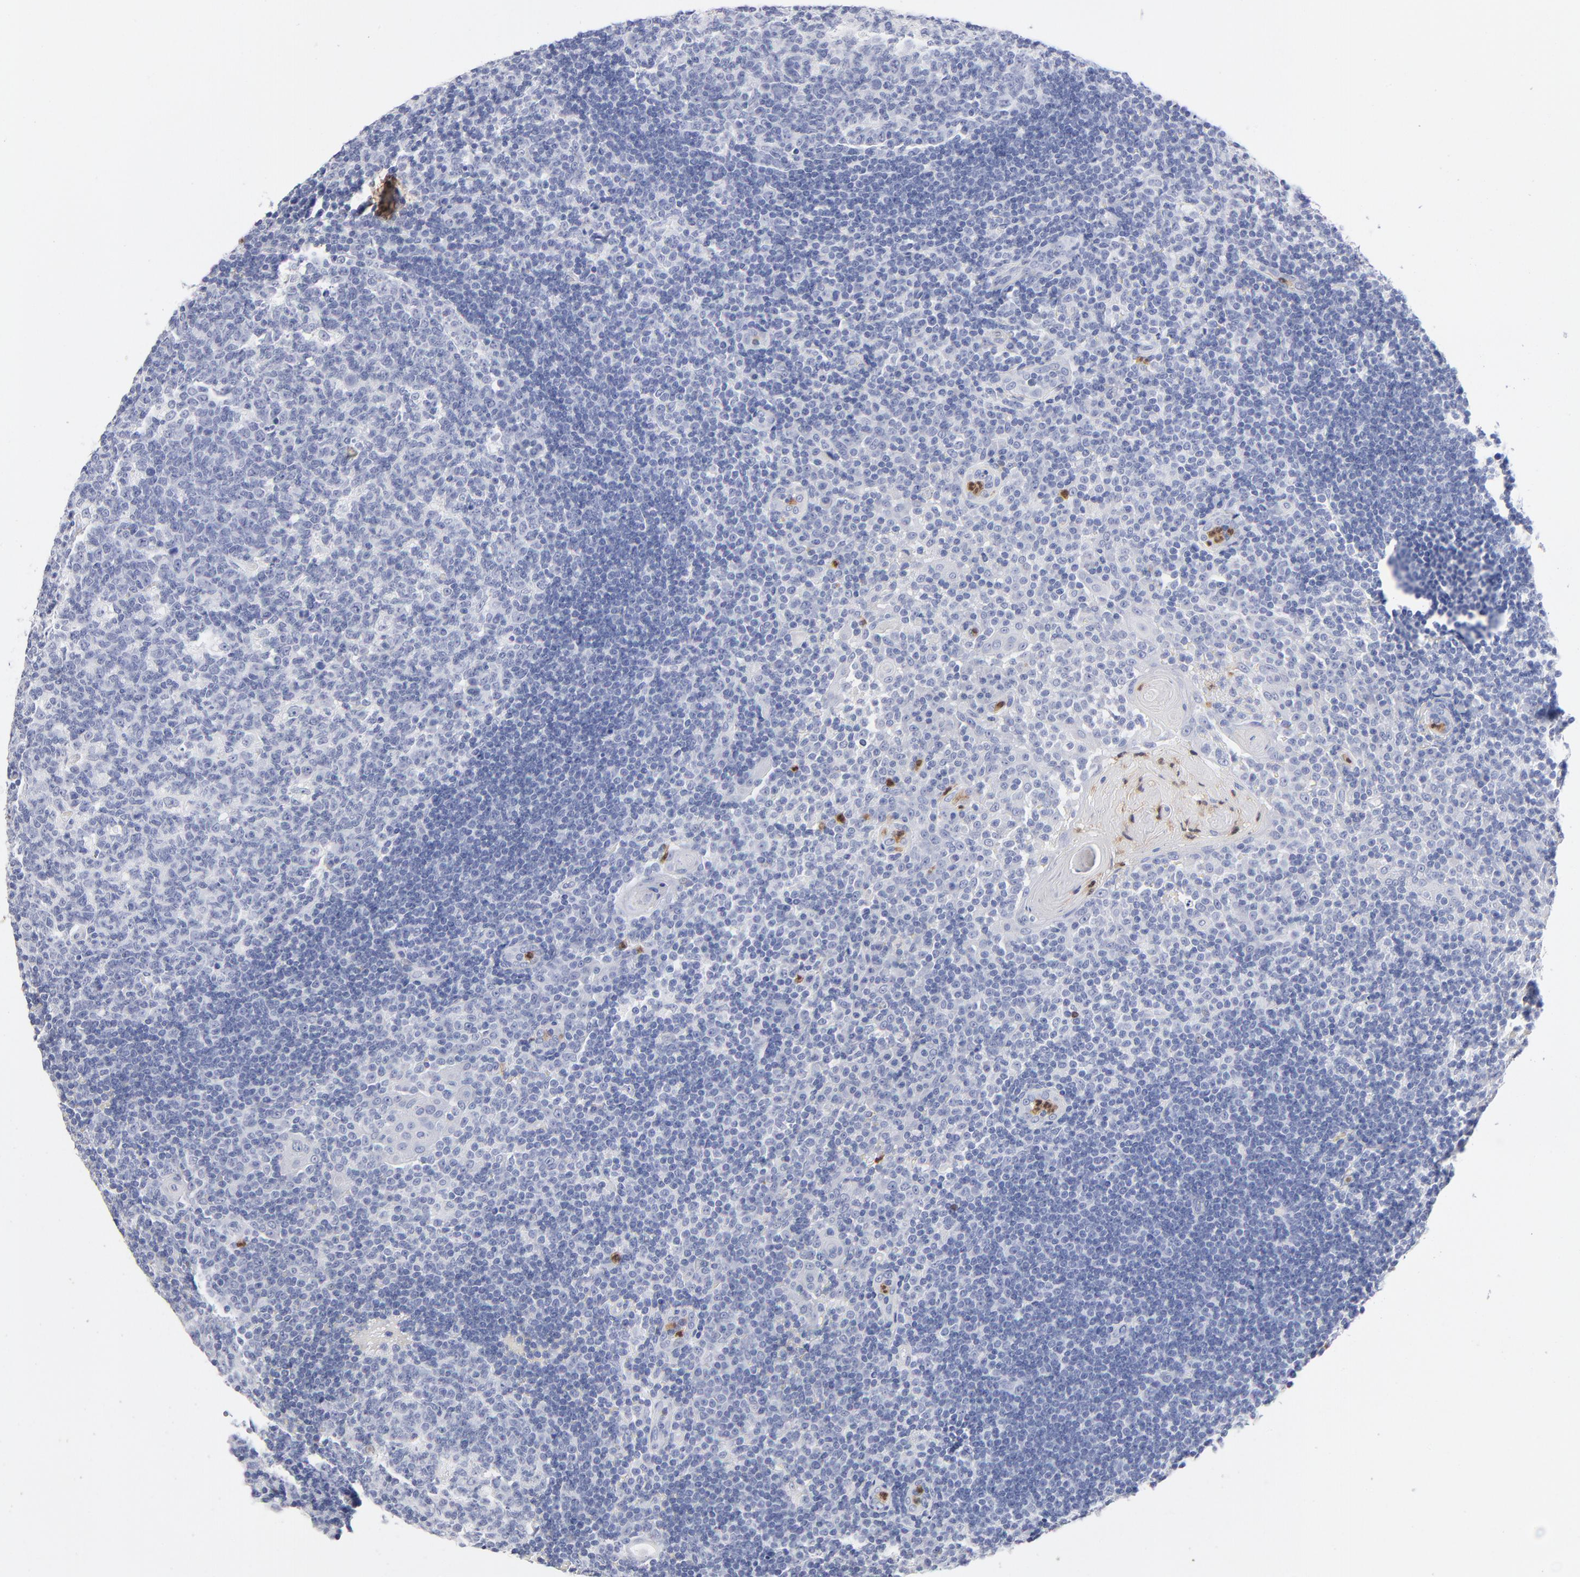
{"staining": {"intensity": "negative", "quantity": "none", "location": "none"}, "tissue": "tonsil", "cell_type": "Germinal center cells", "image_type": "normal", "snomed": [{"axis": "morphology", "description": "Normal tissue, NOS"}, {"axis": "topography", "description": "Tonsil"}], "caption": "The micrograph exhibits no staining of germinal center cells in unremarkable tonsil. Brightfield microscopy of immunohistochemistry stained with DAB (brown) and hematoxylin (blue), captured at high magnification.", "gene": "ARG1", "patient": {"sex": "female", "age": 40}}